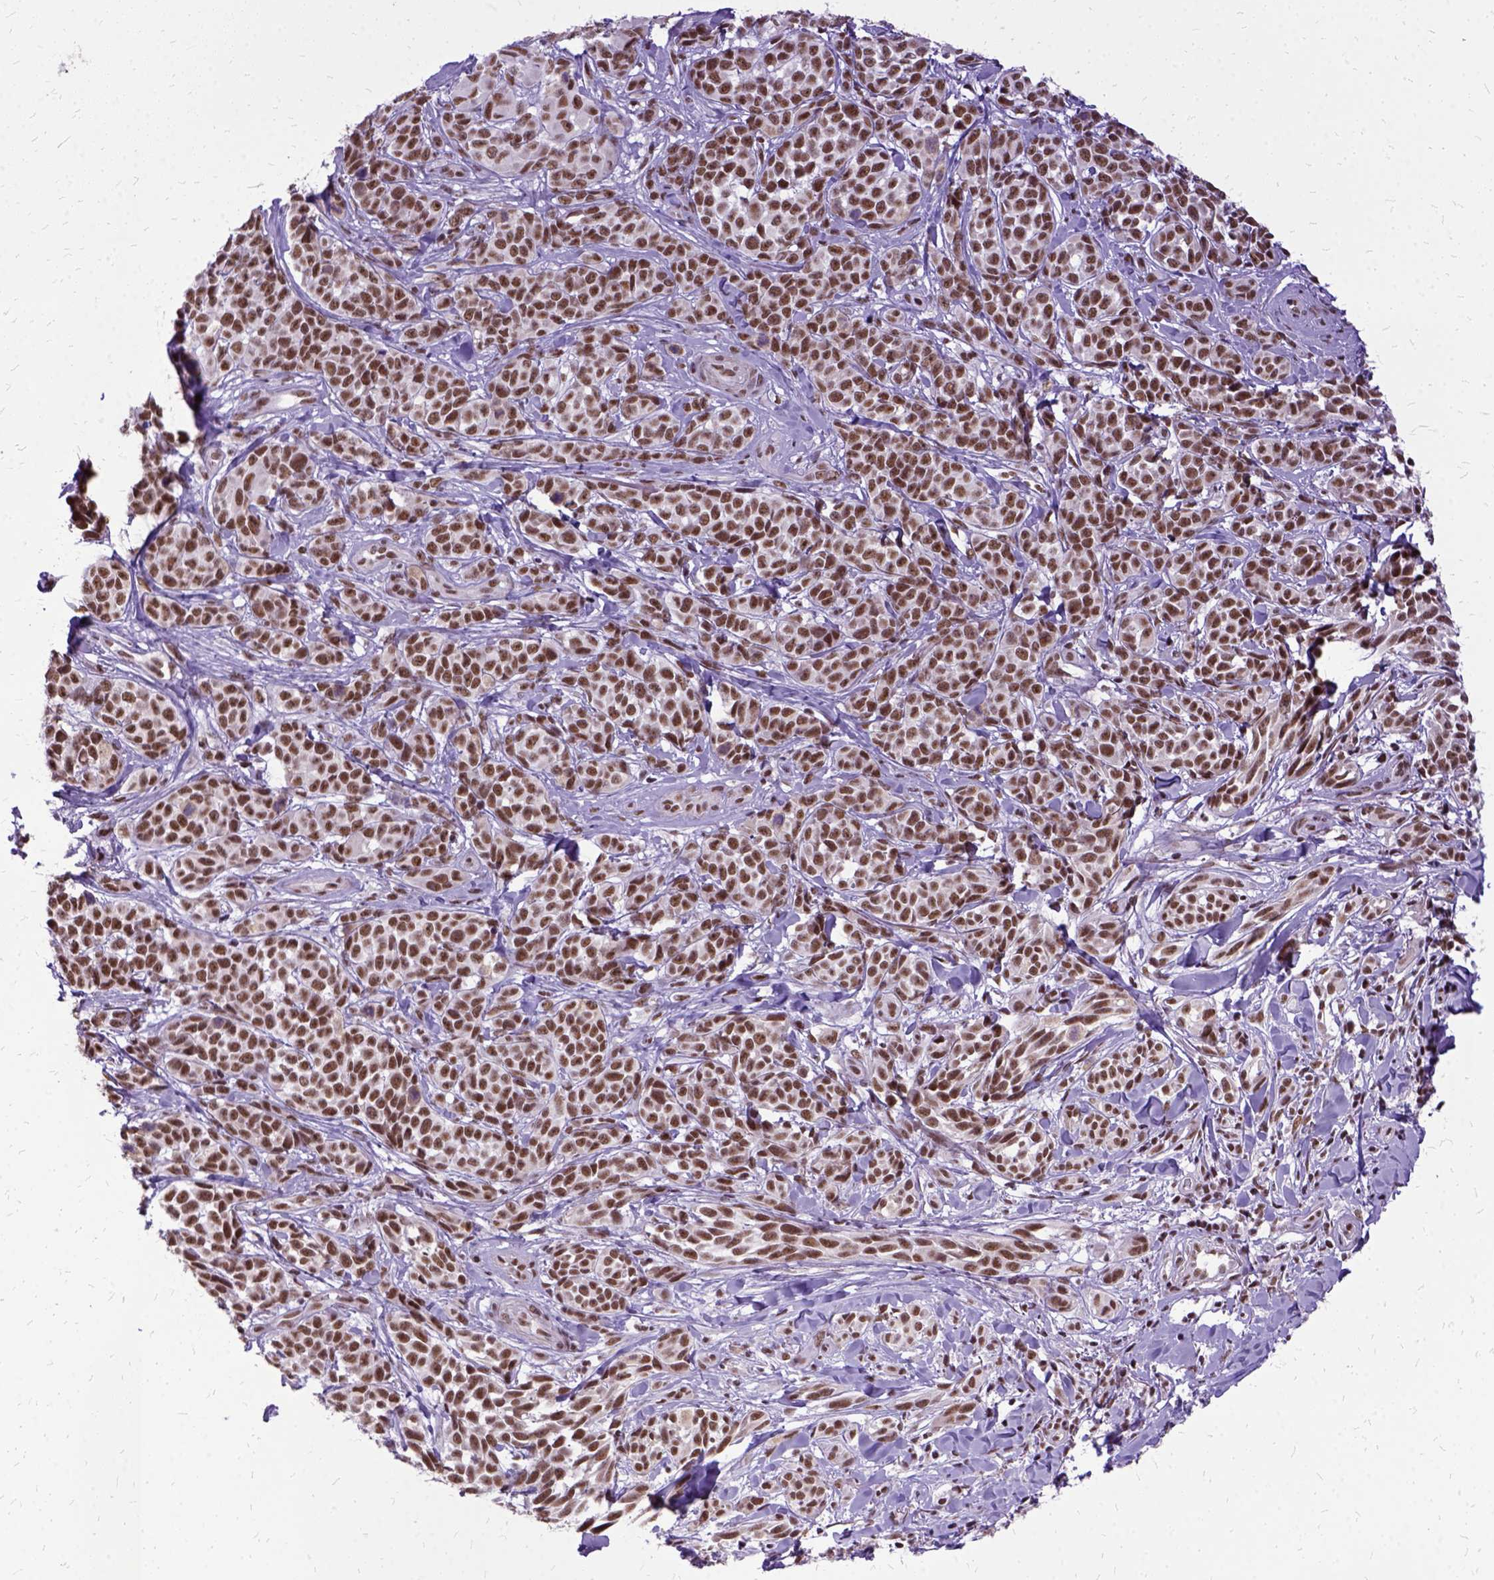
{"staining": {"intensity": "moderate", "quantity": ">75%", "location": "nuclear"}, "tissue": "melanoma", "cell_type": "Tumor cells", "image_type": "cancer", "snomed": [{"axis": "morphology", "description": "Malignant melanoma, NOS"}, {"axis": "topography", "description": "Skin"}], "caption": "Approximately >75% of tumor cells in malignant melanoma exhibit moderate nuclear protein positivity as visualized by brown immunohistochemical staining.", "gene": "SETD1A", "patient": {"sex": "female", "age": 88}}